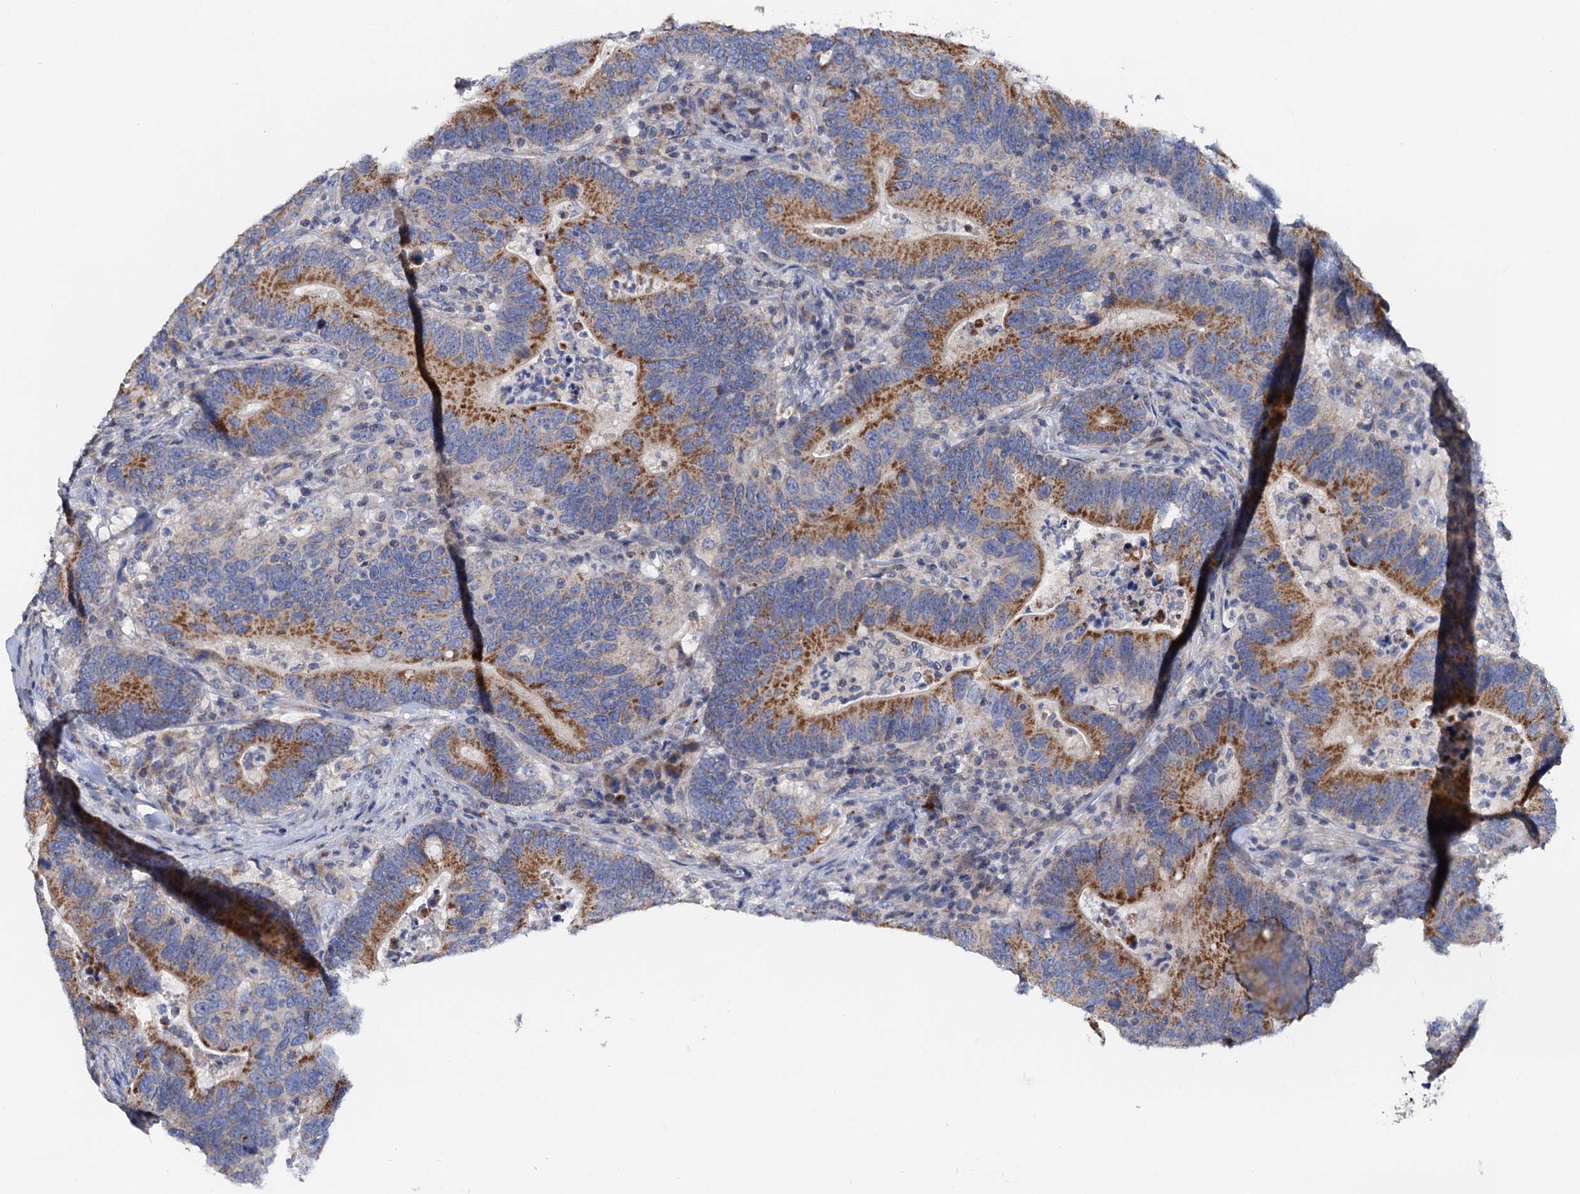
{"staining": {"intensity": "moderate", "quantity": ">75%", "location": "cytoplasmic/membranous"}, "tissue": "colorectal cancer", "cell_type": "Tumor cells", "image_type": "cancer", "snomed": [{"axis": "morphology", "description": "Adenocarcinoma, NOS"}, {"axis": "topography", "description": "Colon"}], "caption": "IHC staining of colorectal cancer, which exhibits medium levels of moderate cytoplasmic/membranous staining in about >75% of tumor cells indicating moderate cytoplasmic/membranous protein positivity. The staining was performed using DAB (3,3'-diaminobenzidine) (brown) for protein detection and nuclei were counterstained in hematoxylin (blue).", "gene": "MRPL48", "patient": {"sex": "female", "age": 66}}